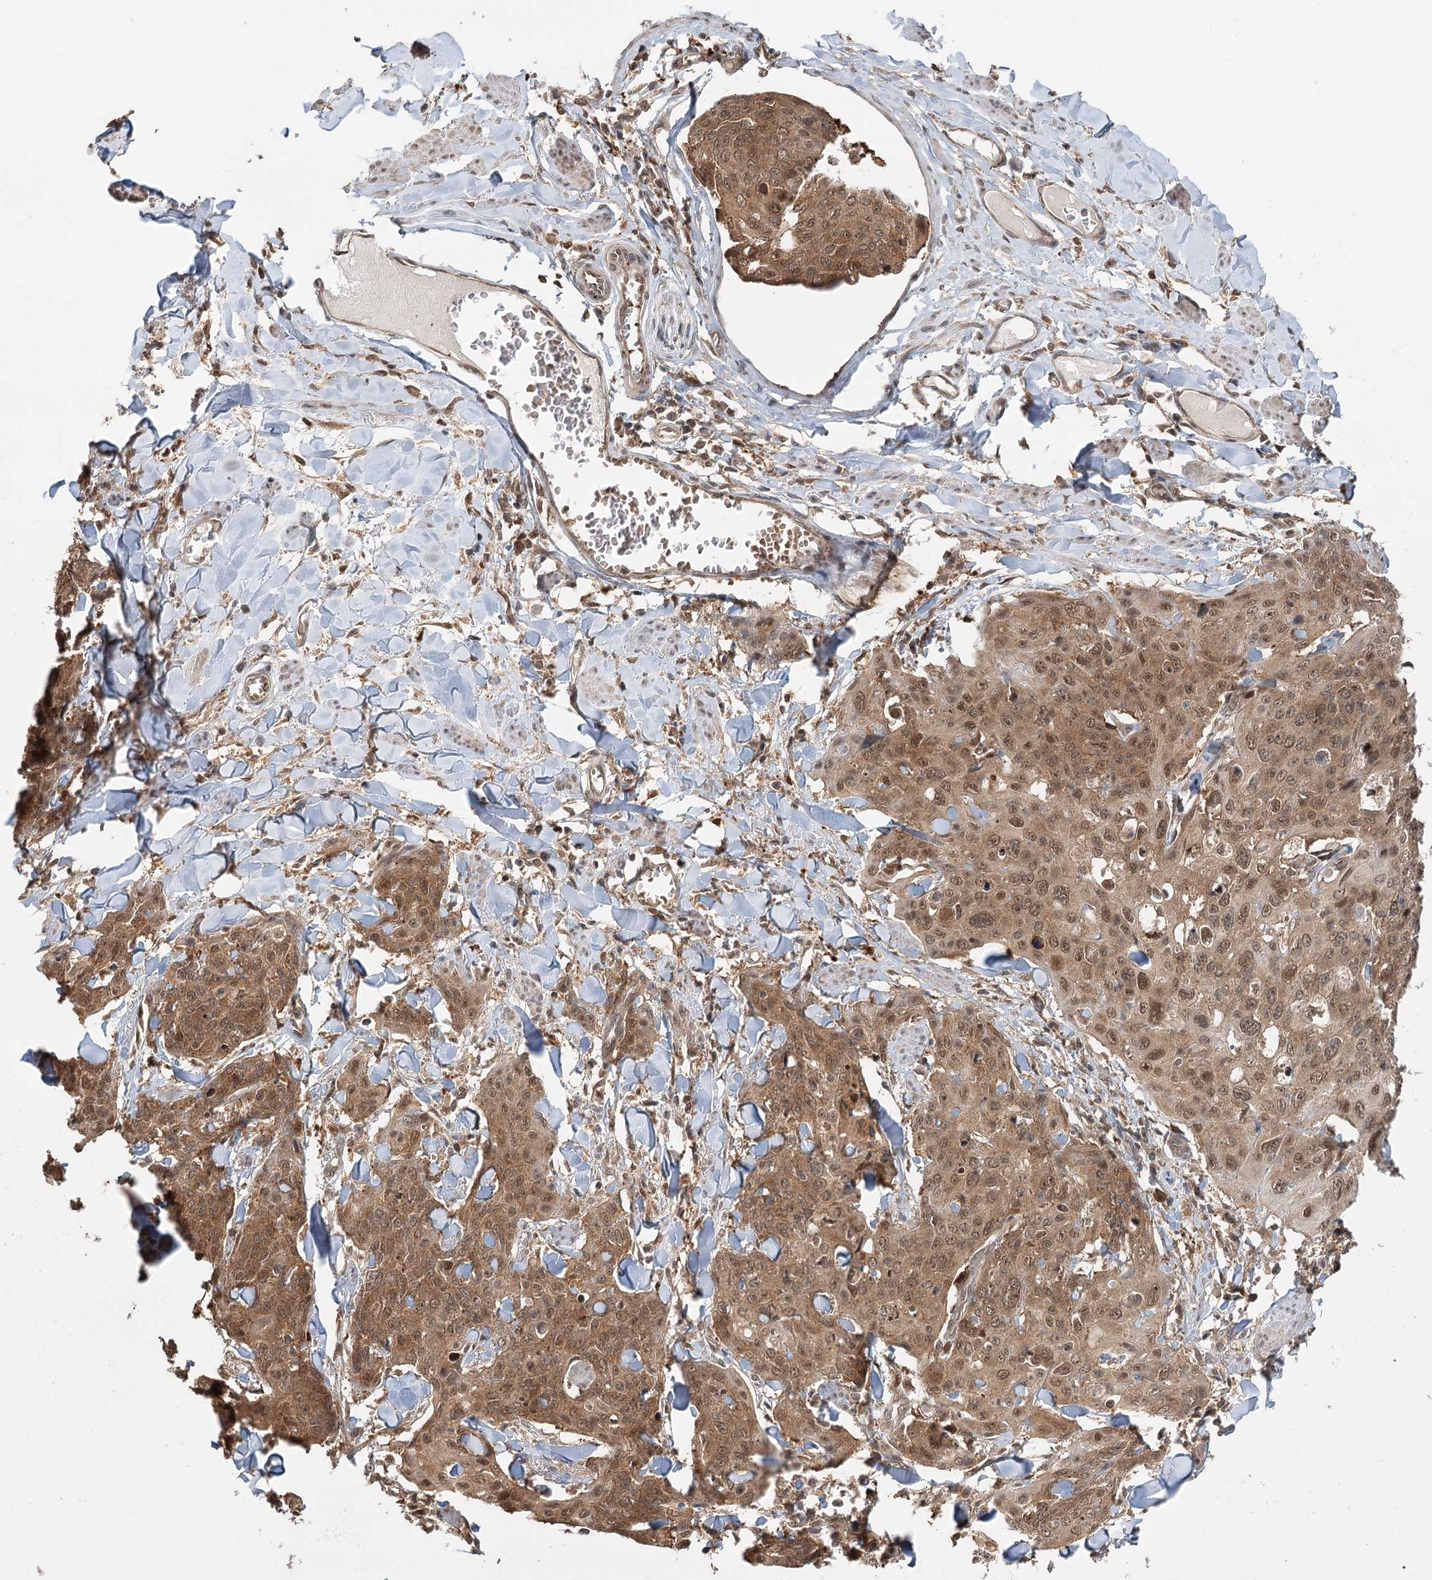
{"staining": {"intensity": "moderate", "quantity": ">75%", "location": "cytoplasmic/membranous,nuclear"}, "tissue": "skin cancer", "cell_type": "Tumor cells", "image_type": "cancer", "snomed": [{"axis": "morphology", "description": "Squamous cell carcinoma, NOS"}, {"axis": "topography", "description": "Skin"}, {"axis": "topography", "description": "Vulva"}], "caption": "Immunohistochemical staining of human skin cancer displays medium levels of moderate cytoplasmic/membranous and nuclear positivity in approximately >75% of tumor cells.", "gene": "N6AMT1", "patient": {"sex": "female", "age": 85}}